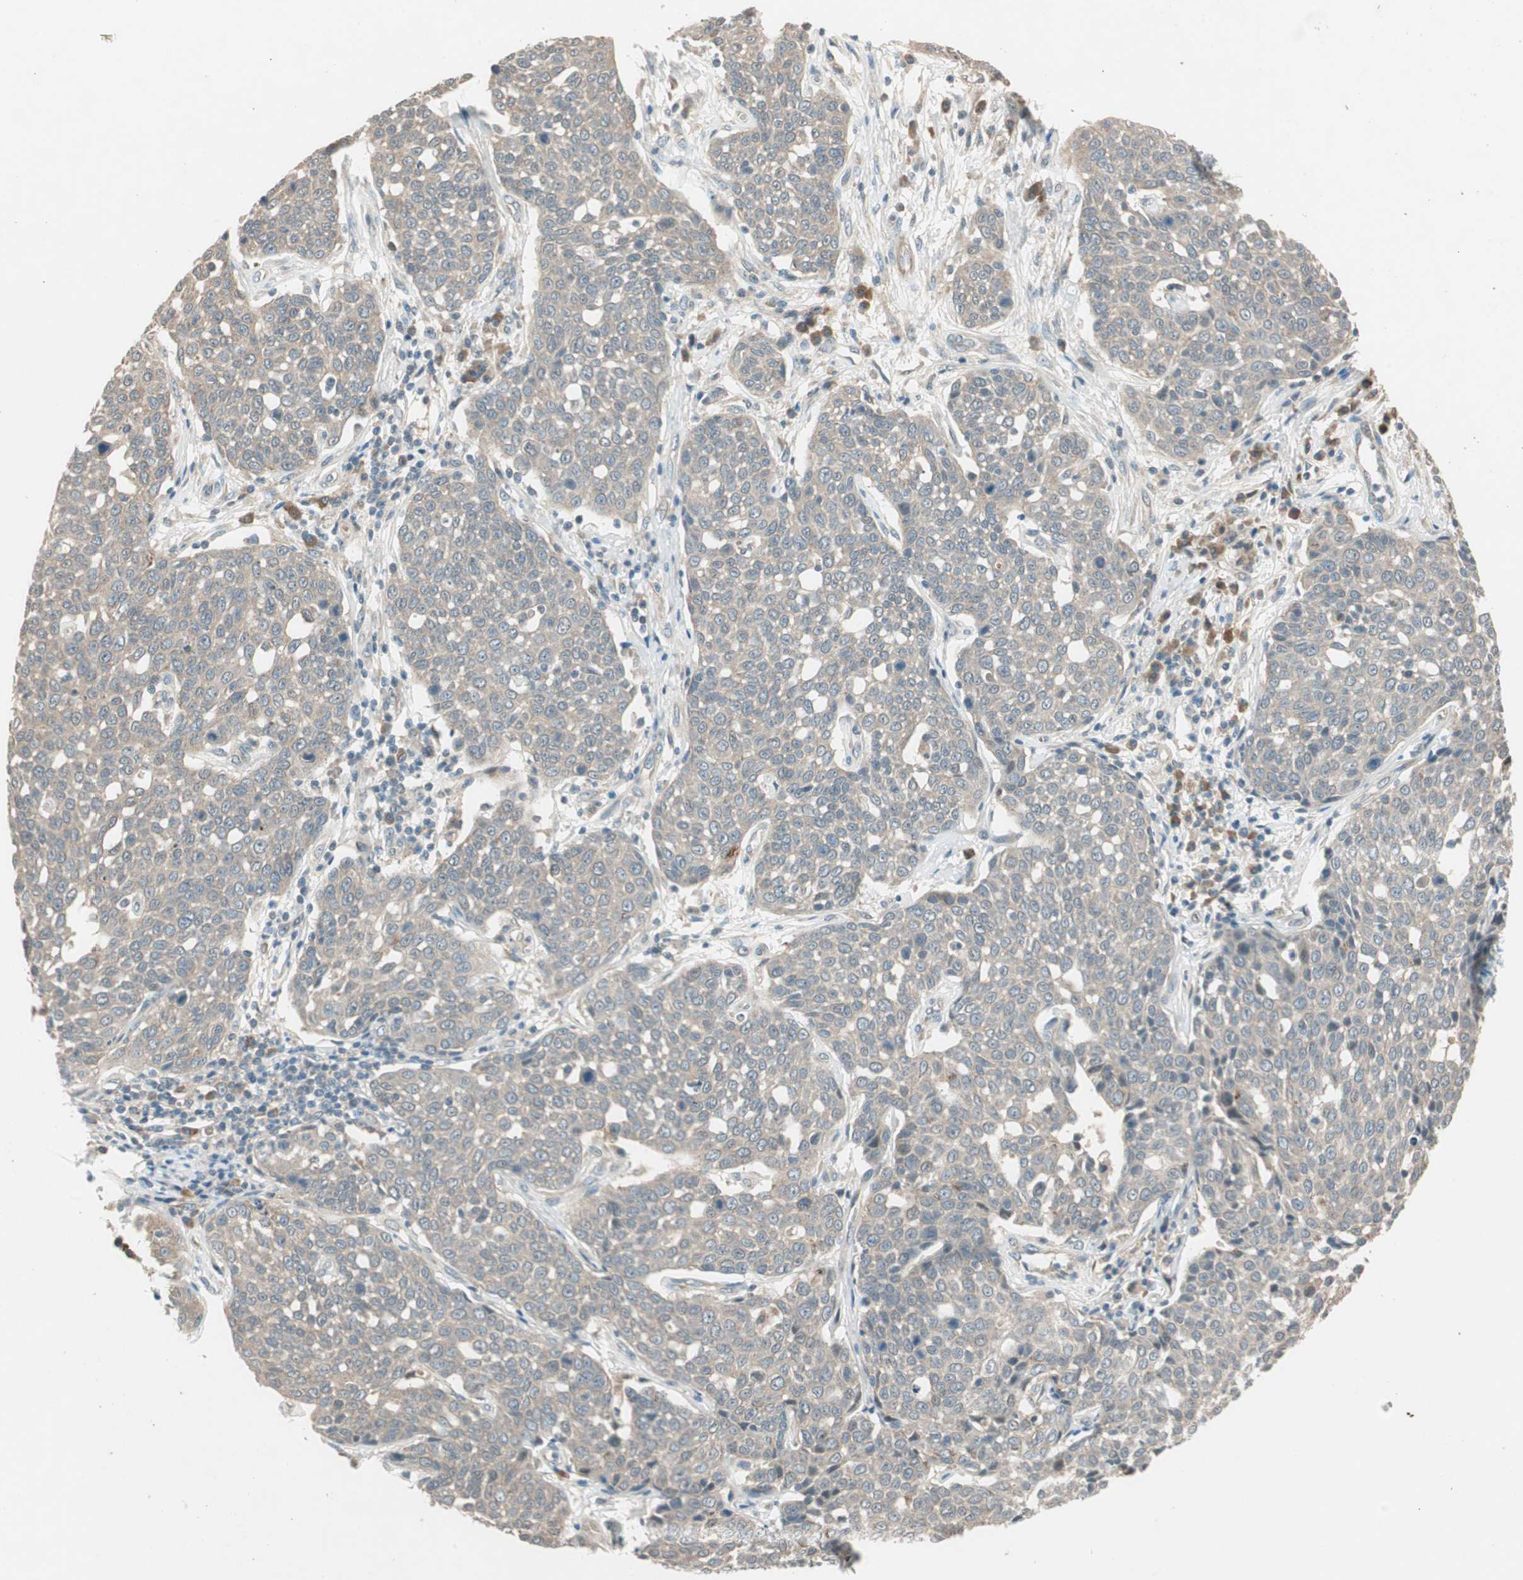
{"staining": {"intensity": "weak", "quantity": ">75%", "location": "cytoplasmic/membranous"}, "tissue": "cervical cancer", "cell_type": "Tumor cells", "image_type": "cancer", "snomed": [{"axis": "morphology", "description": "Squamous cell carcinoma, NOS"}, {"axis": "topography", "description": "Cervix"}], "caption": "An IHC image of tumor tissue is shown. Protein staining in brown highlights weak cytoplasmic/membranous positivity in squamous cell carcinoma (cervical) within tumor cells.", "gene": "NCLN", "patient": {"sex": "female", "age": 34}}